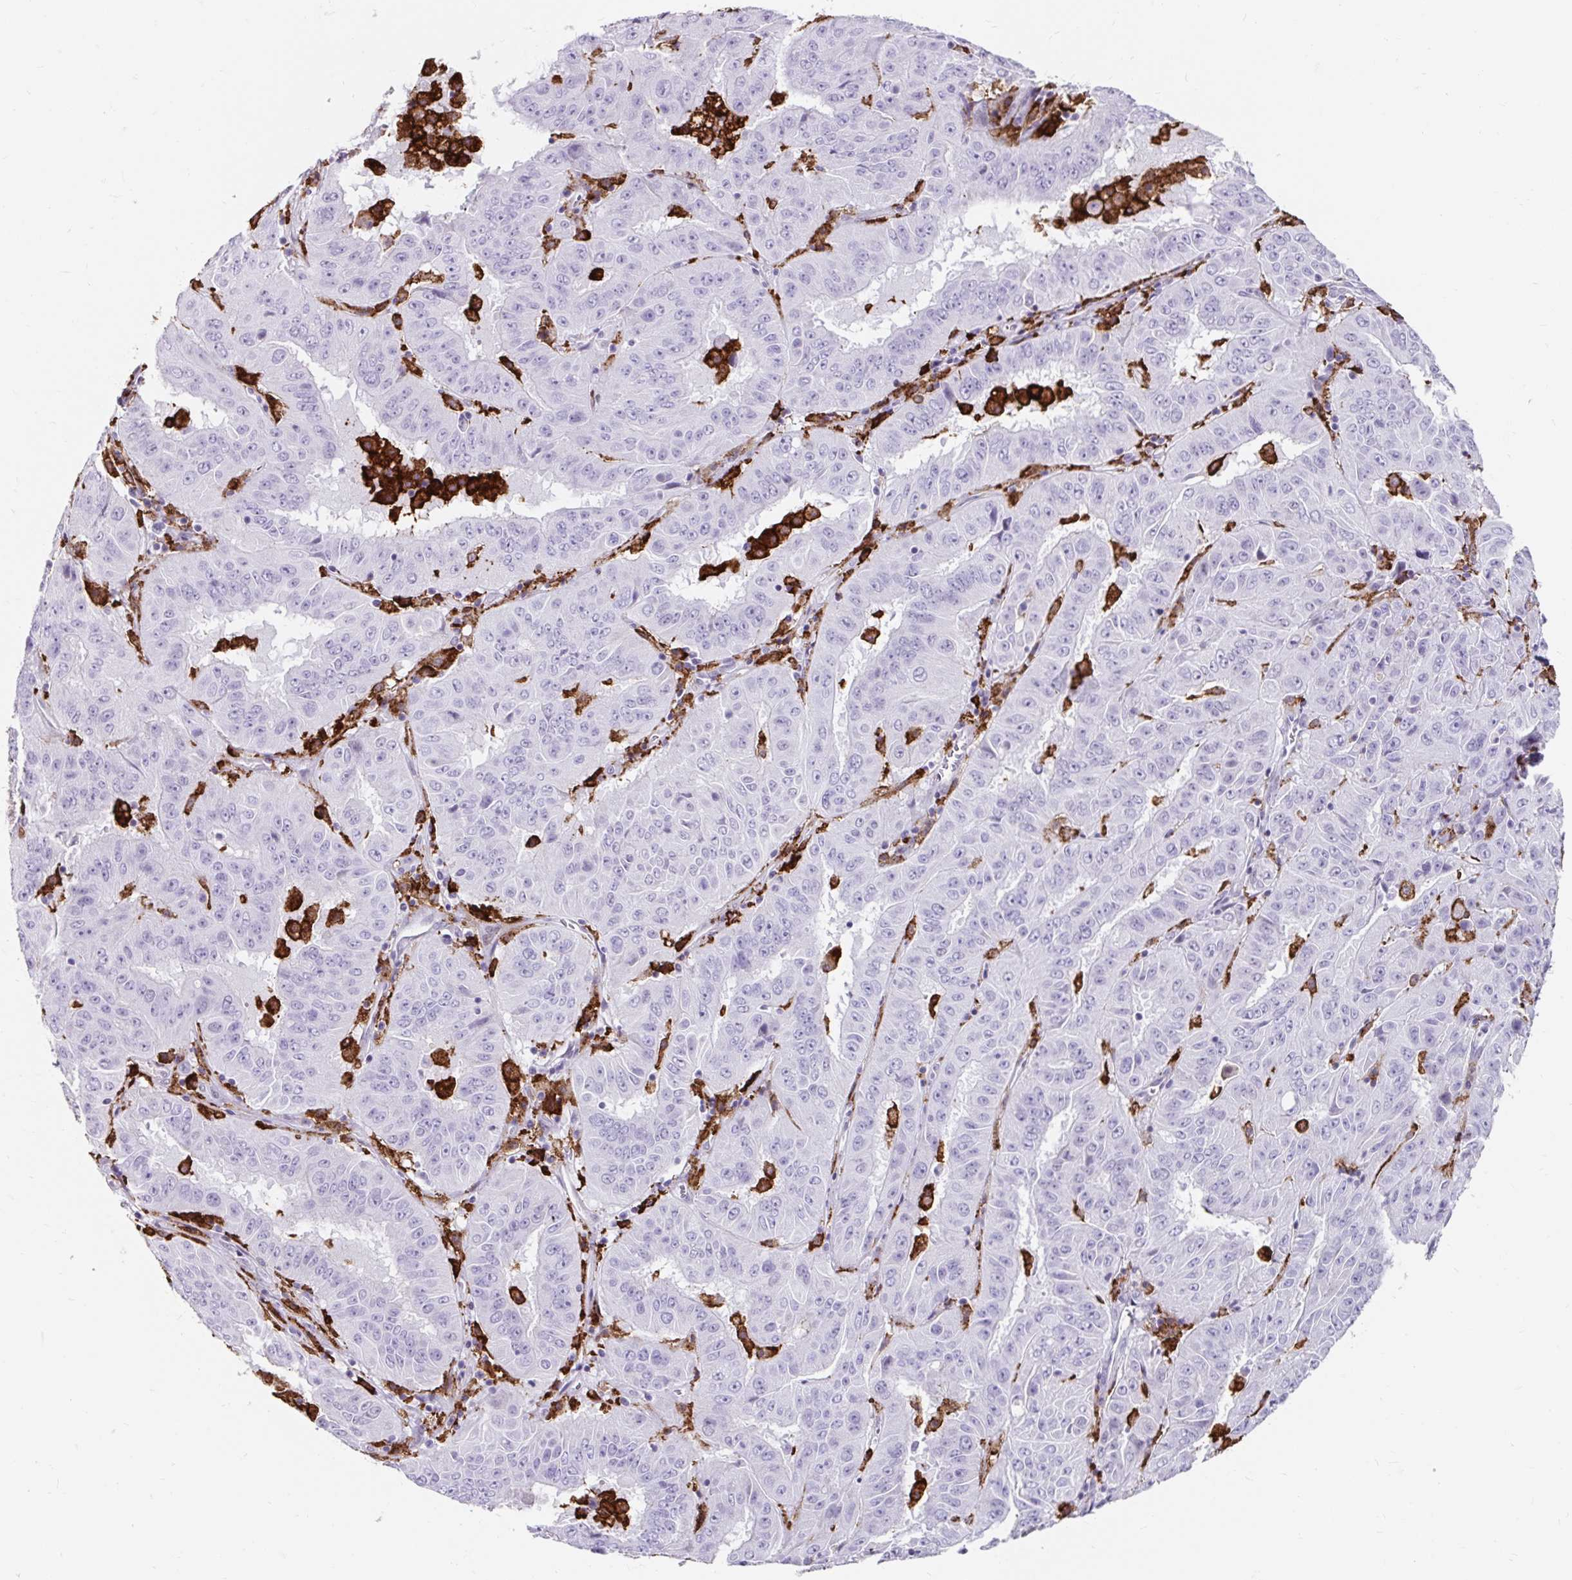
{"staining": {"intensity": "negative", "quantity": "none", "location": "none"}, "tissue": "pancreatic cancer", "cell_type": "Tumor cells", "image_type": "cancer", "snomed": [{"axis": "morphology", "description": "Adenocarcinoma, NOS"}, {"axis": "topography", "description": "Pancreas"}], "caption": "A high-resolution image shows IHC staining of adenocarcinoma (pancreatic), which exhibits no significant expression in tumor cells.", "gene": "CD163", "patient": {"sex": "male", "age": 63}}